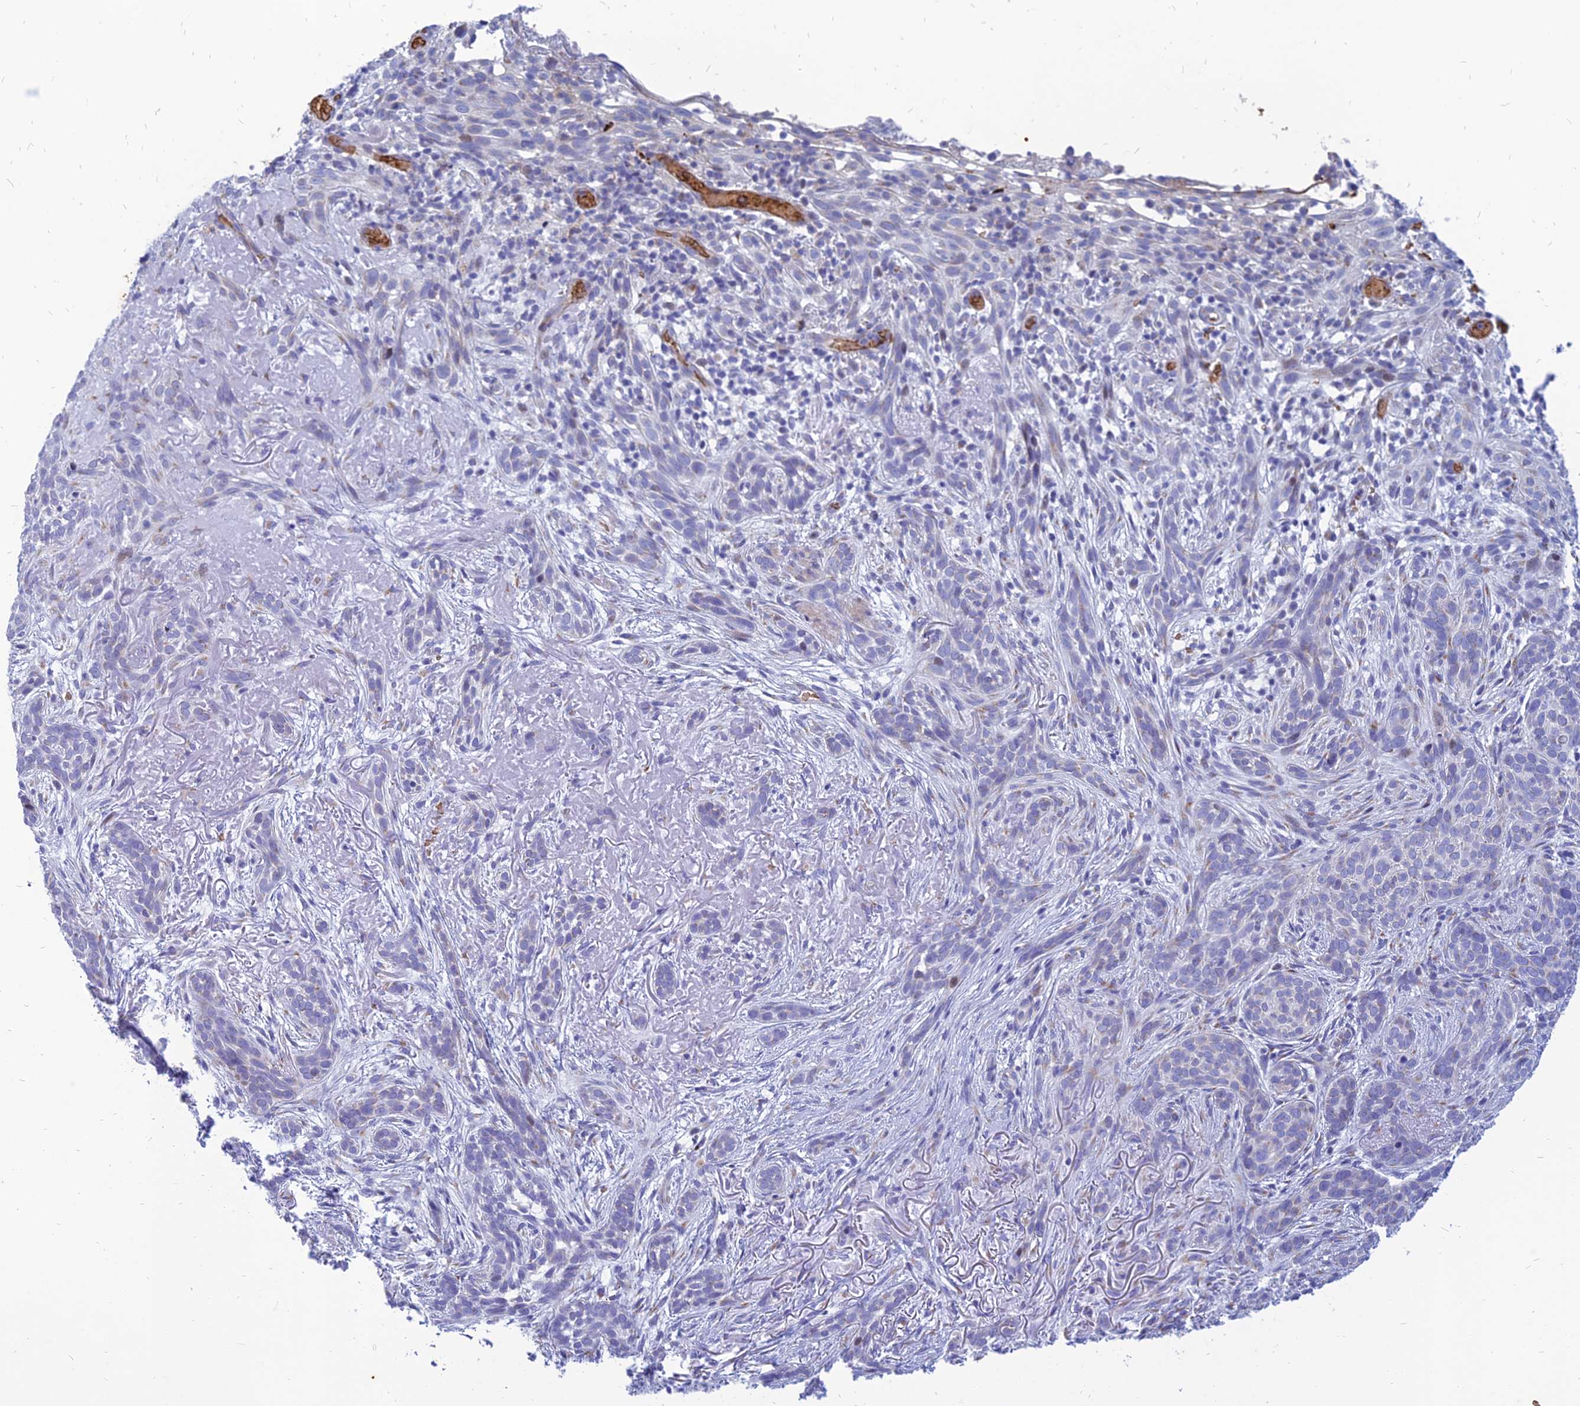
{"staining": {"intensity": "negative", "quantity": "none", "location": "none"}, "tissue": "skin cancer", "cell_type": "Tumor cells", "image_type": "cancer", "snomed": [{"axis": "morphology", "description": "Basal cell carcinoma"}, {"axis": "topography", "description": "Skin"}], "caption": "This is a image of immunohistochemistry (IHC) staining of skin cancer (basal cell carcinoma), which shows no staining in tumor cells.", "gene": "HHAT", "patient": {"sex": "male", "age": 71}}